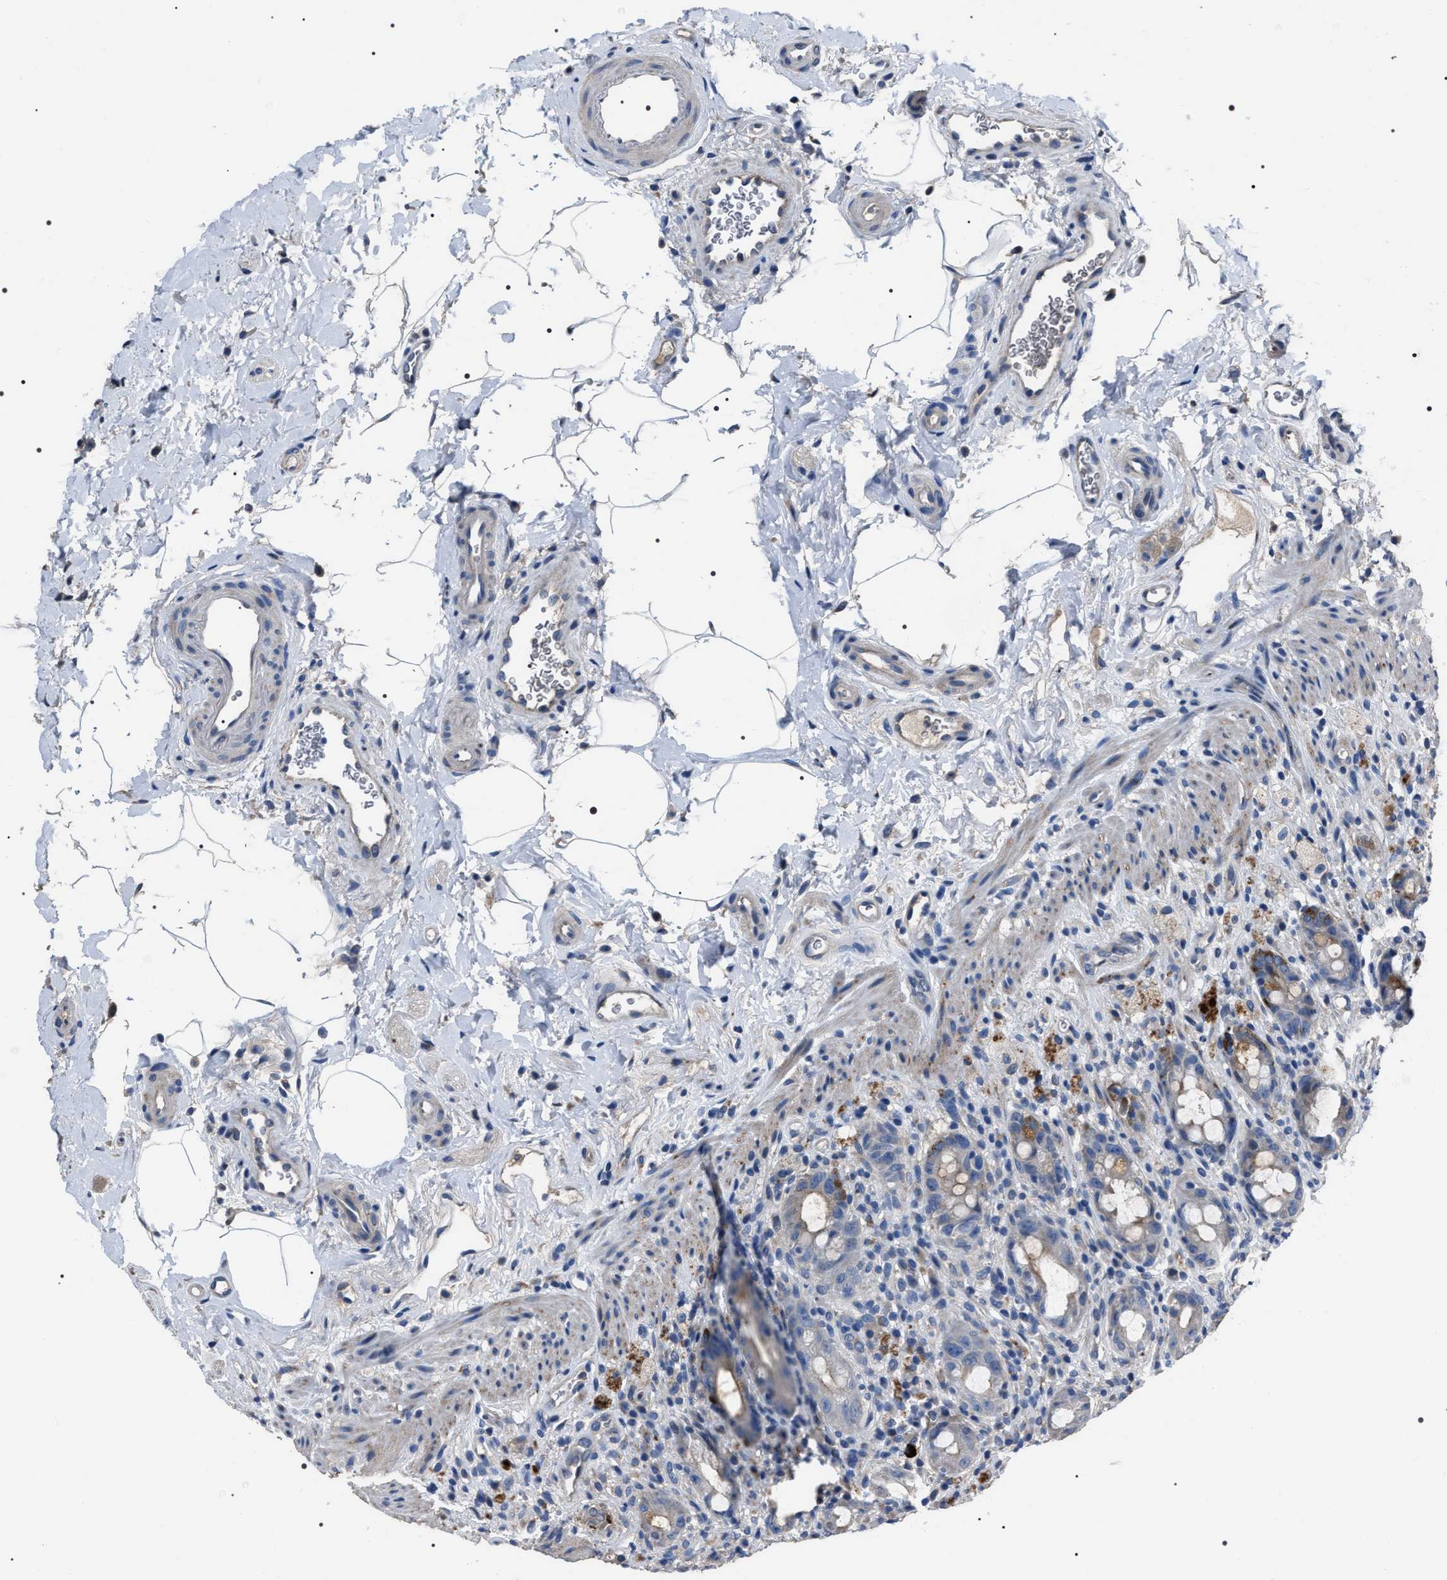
{"staining": {"intensity": "moderate", "quantity": "25%-75%", "location": "cytoplasmic/membranous"}, "tissue": "rectum", "cell_type": "Glandular cells", "image_type": "normal", "snomed": [{"axis": "morphology", "description": "Normal tissue, NOS"}, {"axis": "topography", "description": "Rectum"}], "caption": "Moderate cytoplasmic/membranous positivity is present in about 25%-75% of glandular cells in normal rectum. The staining is performed using DAB brown chromogen to label protein expression. The nuclei are counter-stained blue using hematoxylin.", "gene": "TRIM54", "patient": {"sex": "male", "age": 44}}